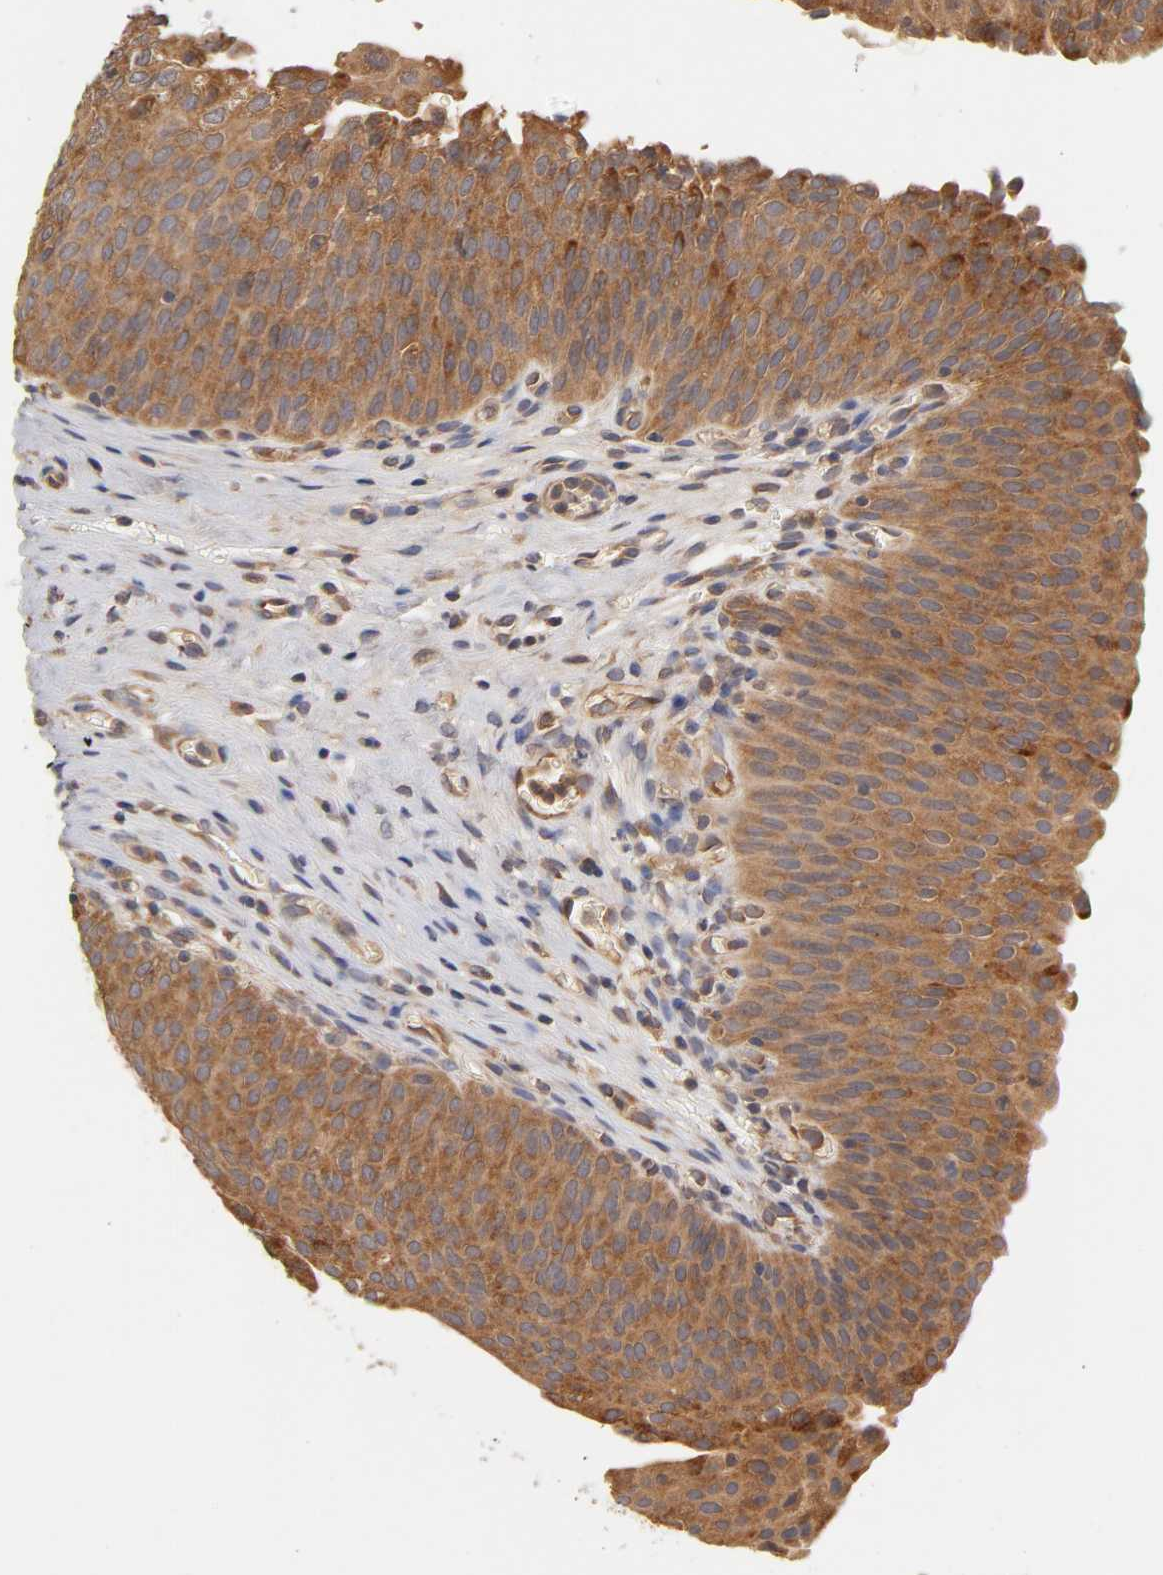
{"staining": {"intensity": "moderate", "quantity": ">75%", "location": "cytoplasmic/membranous"}, "tissue": "urinary bladder", "cell_type": "Urothelial cells", "image_type": "normal", "snomed": [{"axis": "morphology", "description": "Normal tissue, NOS"}, {"axis": "morphology", "description": "Dysplasia, NOS"}, {"axis": "topography", "description": "Urinary bladder"}], "caption": "Protein staining shows moderate cytoplasmic/membranous expression in about >75% of urothelial cells in normal urinary bladder.", "gene": "RPS29", "patient": {"sex": "male", "age": 35}}